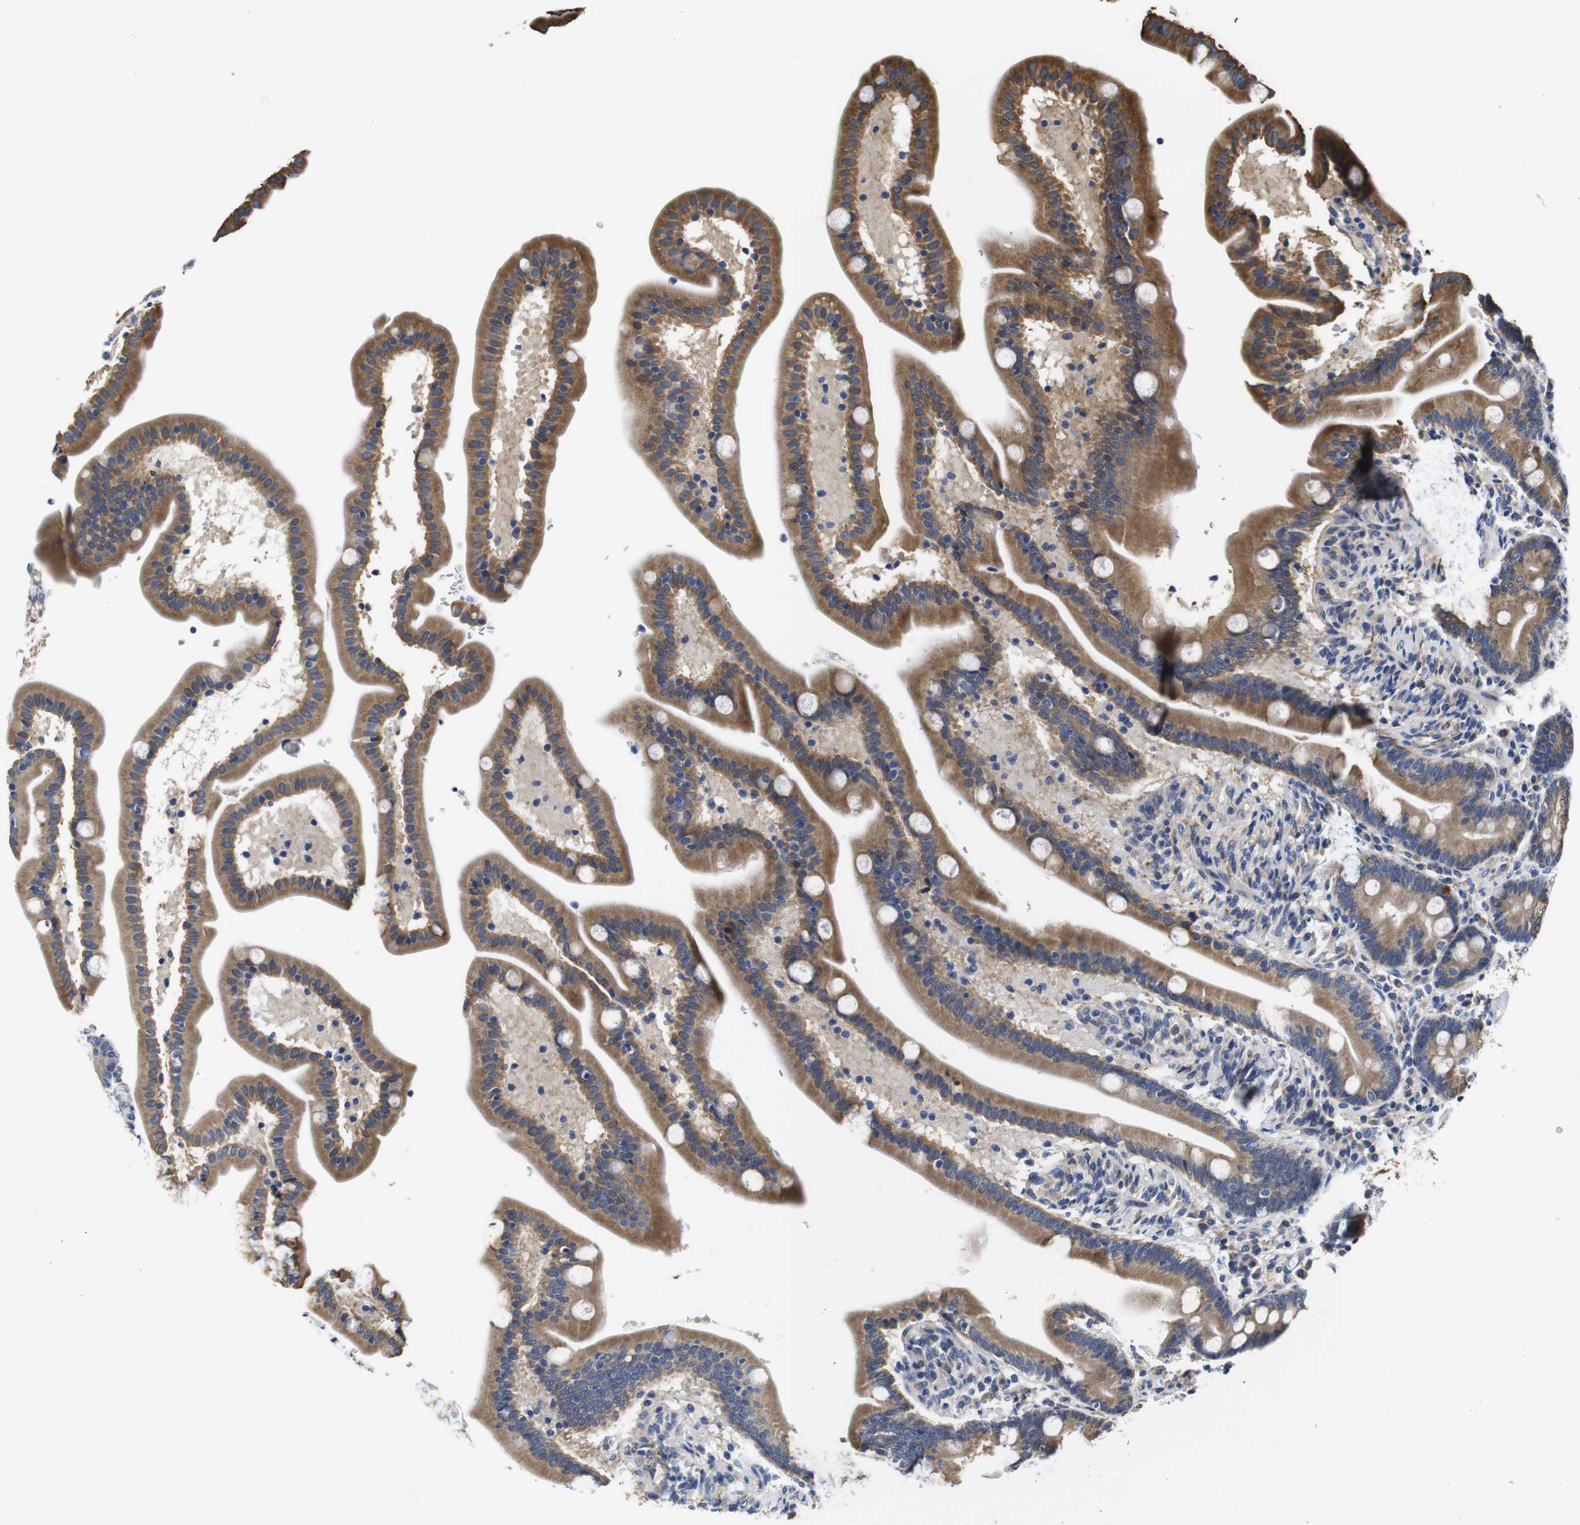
{"staining": {"intensity": "moderate", "quantity": ">75%", "location": "cytoplasmic/membranous"}, "tissue": "duodenum", "cell_type": "Glandular cells", "image_type": "normal", "snomed": [{"axis": "morphology", "description": "Normal tissue, NOS"}, {"axis": "topography", "description": "Duodenum"}], "caption": "Immunohistochemical staining of unremarkable human duodenum reveals moderate cytoplasmic/membranous protein staining in about >75% of glandular cells.", "gene": "MARCHF7", "patient": {"sex": "male", "age": 54}}